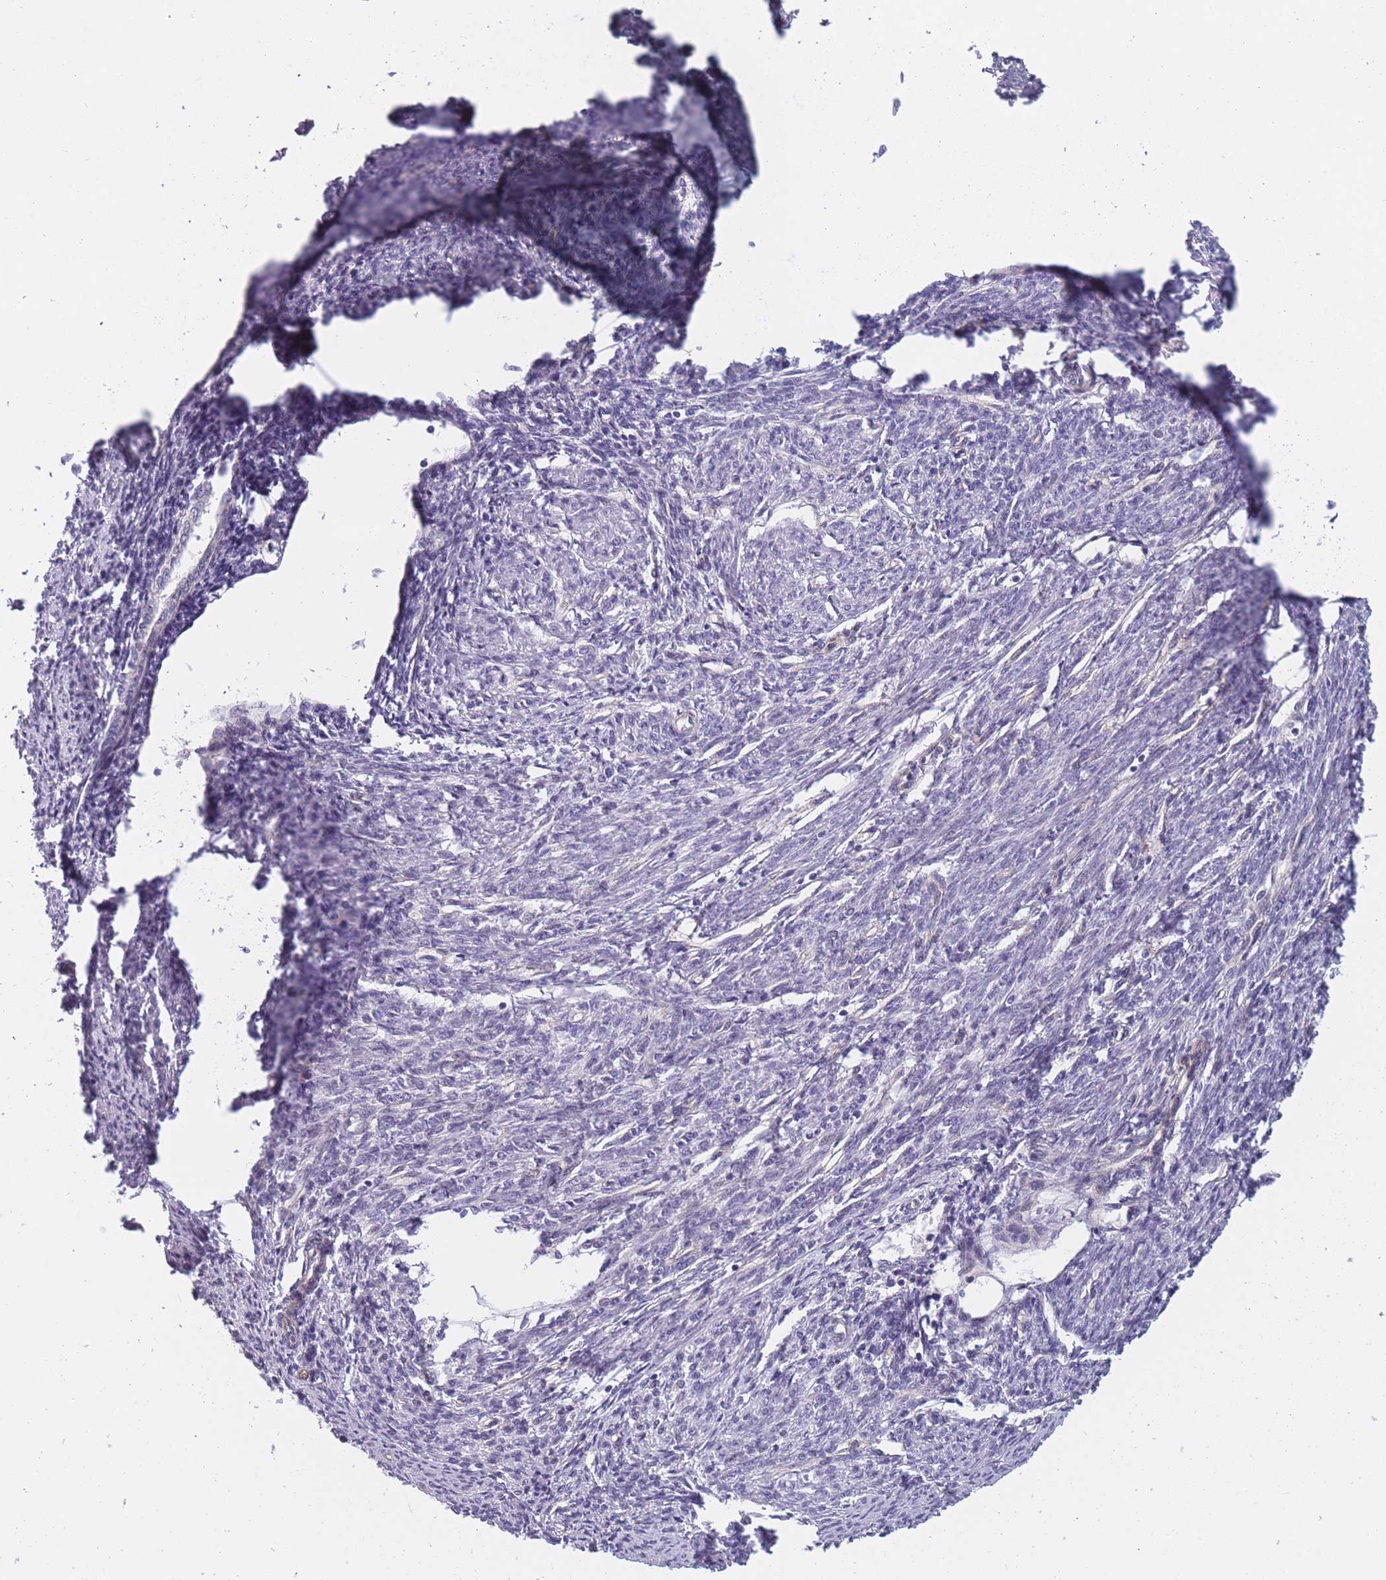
{"staining": {"intensity": "weak", "quantity": "<25%", "location": "cytoplasmic/membranous"}, "tissue": "smooth muscle", "cell_type": "Smooth muscle cells", "image_type": "normal", "snomed": [{"axis": "morphology", "description": "Normal tissue, NOS"}, {"axis": "topography", "description": "Smooth muscle"}, {"axis": "topography", "description": "Uterus"}], "caption": "Image shows no protein expression in smooth muscle cells of benign smooth muscle. Nuclei are stained in blue.", "gene": "FAM83F", "patient": {"sex": "female", "age": 59}}